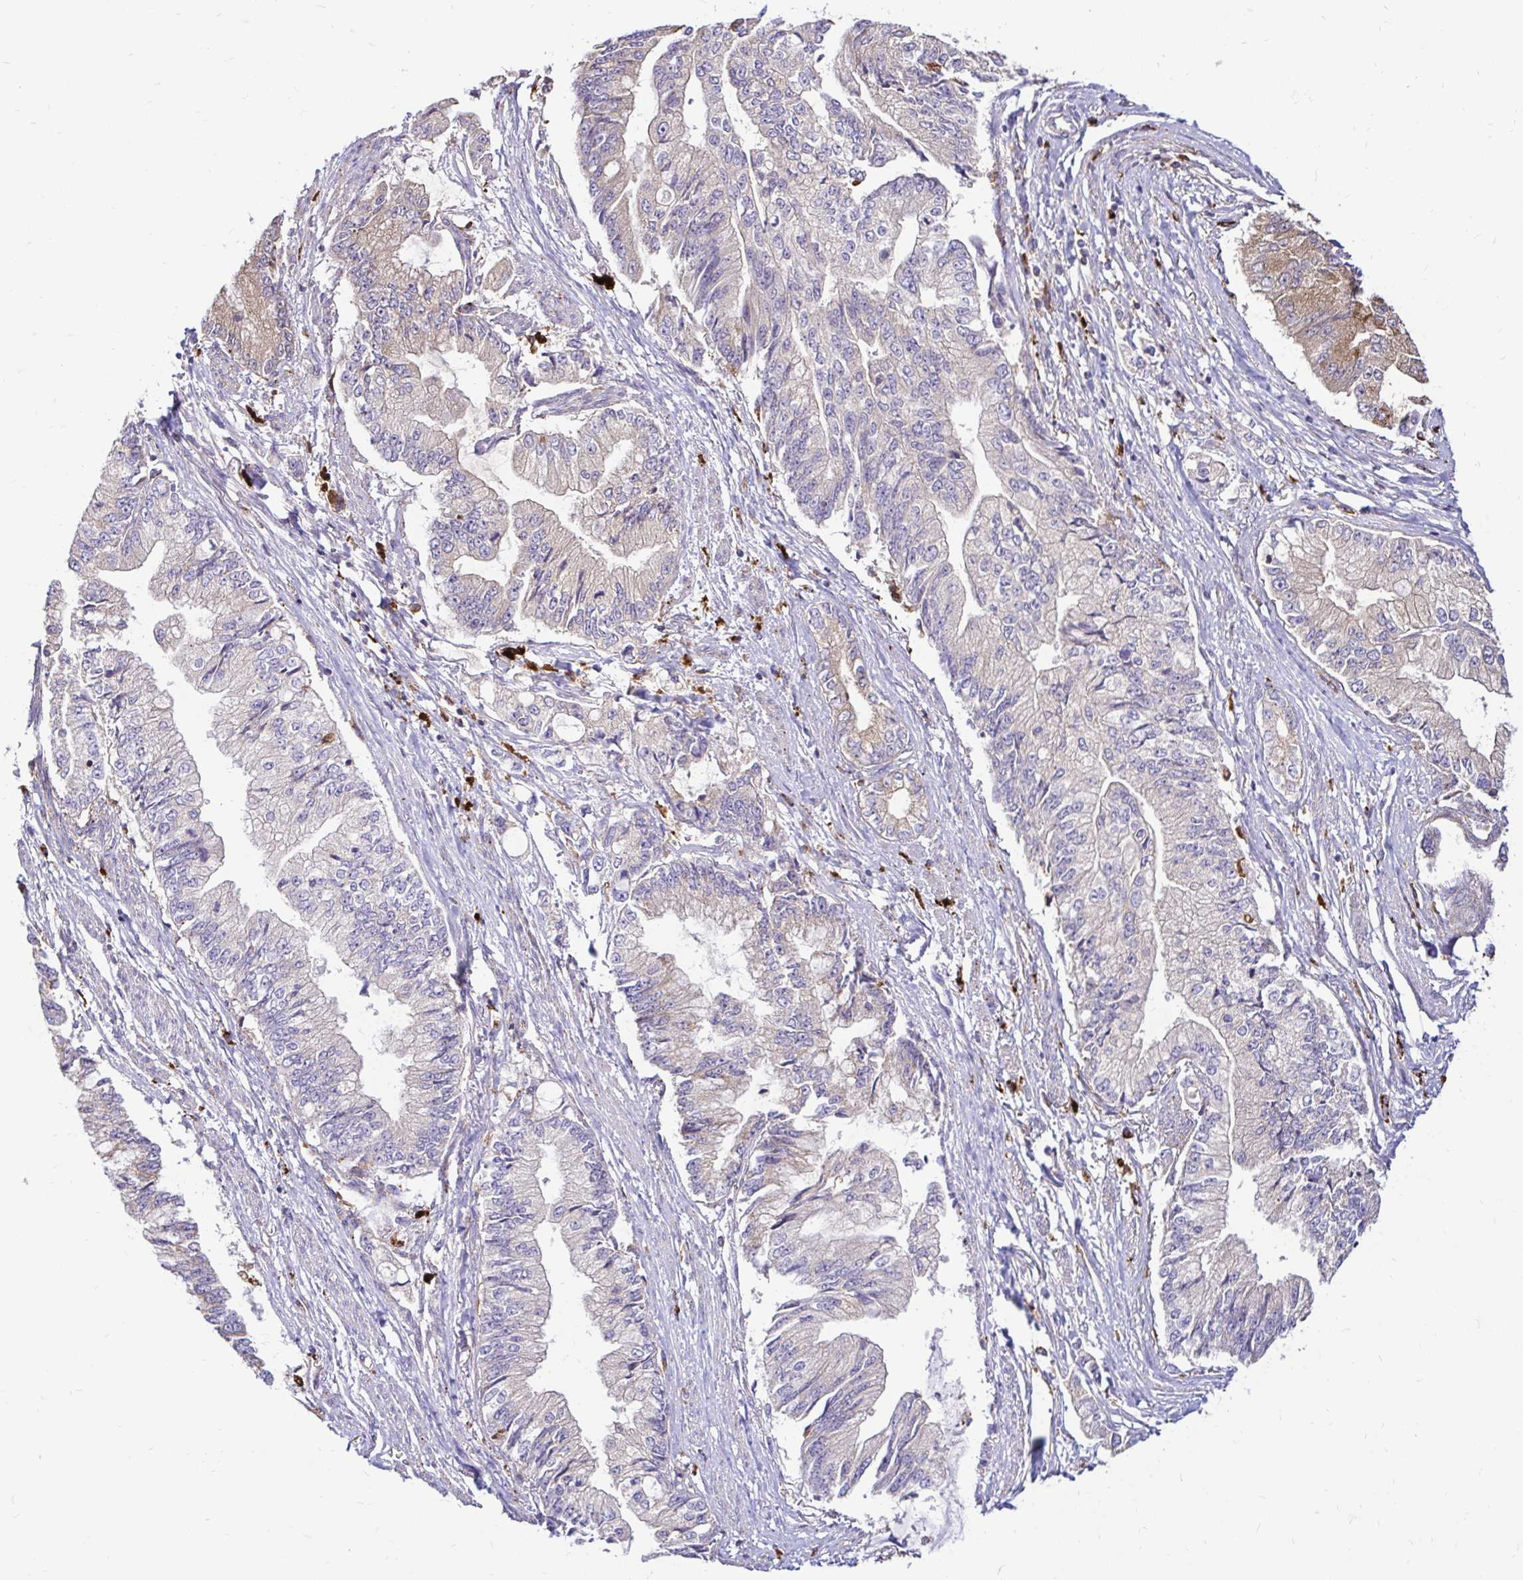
{"staining": {"intensity": "weak", "quantity": "25%-75%", "location": "cytoplasmic/membranous"}, "tissue": "stomach cancer", "cell_type": "Tumor cells", "image_type": "cancer", "snomed": [{"axis": "morphology", "description": "Adenocarcinoma, NOS"}, {"axis": "topography", "description": "Stomach, upper"}], "caption": "Immunohistochemistry (IHC) of human stomach cancer (adenocarcinoma) shows low levels of weak cytoplasmic/membranous staining in about 25%-75% of tumor cells.", "gene": "FUCA1", "patient": {"sex": "female", "age": 74}}